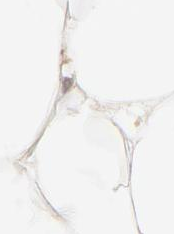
{"staining": {"intensity": "weak", "quantity": "25%-75%", "location": "cytoplasmic/membranous"}, "tissue": "adipose tissue", "cell_type": "Adipocytes", "image_type": "normal", "snomed": [{"axis": "morphology", "description": "Normal tissue, NOS"}, {"axis": "morphology", "description": "Duct carcinoma"}, {"axis": "topography", "description": "Breast"}, {"axis": "topography", "description": "Adipose tissue"}], "caption": "Weak cytoplasmic/membranous positivity is identified in about 25%-75% of adipocytes in benign adipose tissue. Using DAB (brown) and hematoxylin (blue) stains, captured at high magnification using brightfield microscopy.", "gene": "CSPG4", "patient": {"sex": "female", "age": 37}}